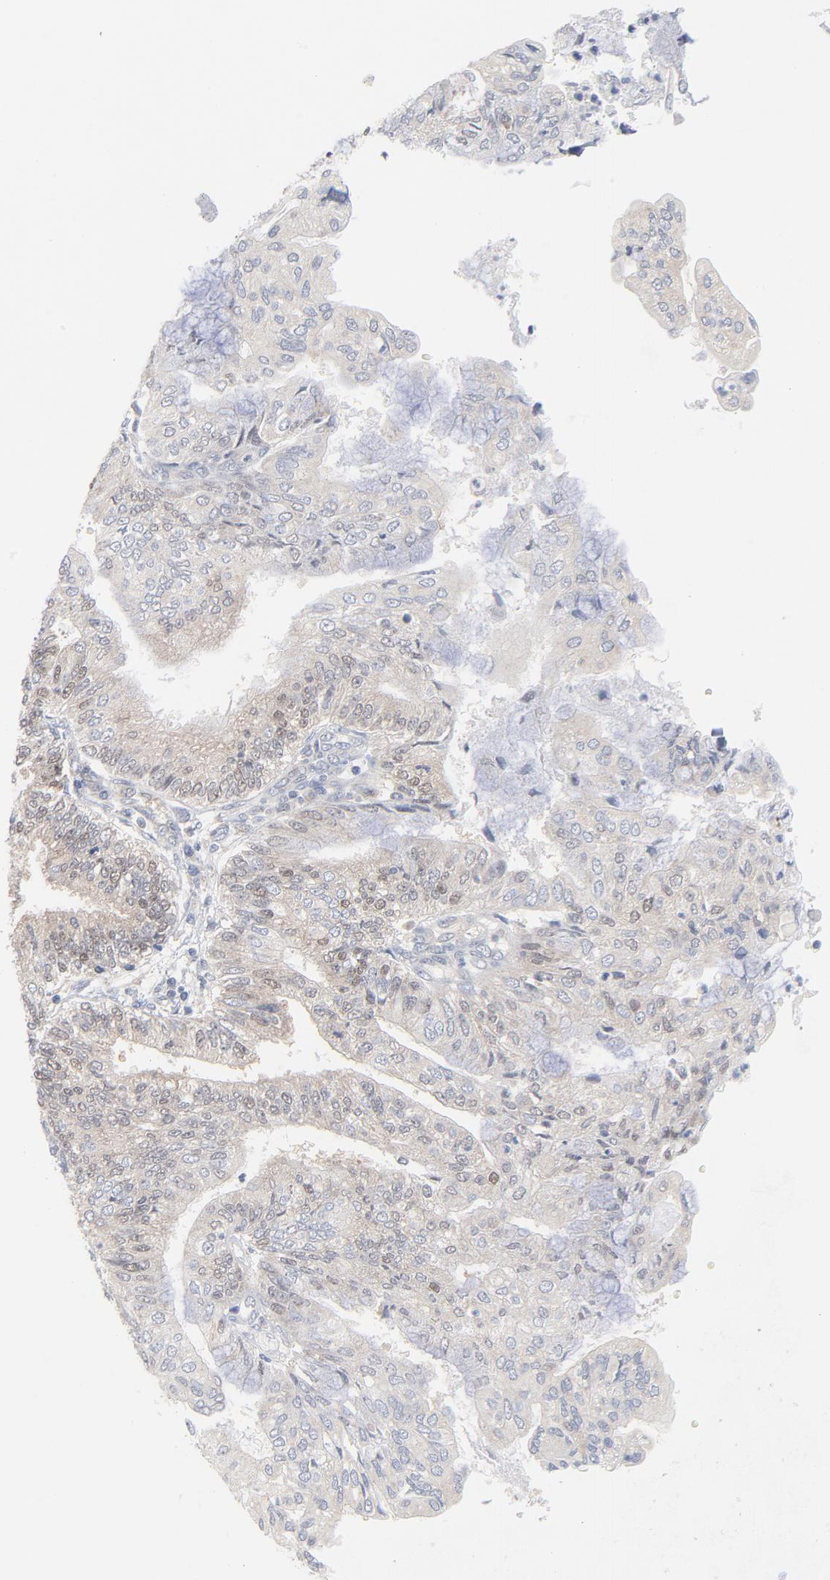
{"staining": {"intensity": "negative", "quantity": "none", "location": "none"}, "tissue": "endometrial cancer", "cell_type": "Tumor cells", "image_type": "cancer", "snomed": [{"axis": "morphology", "description": "Adenocarcinoma, NOS"}, {"axis": "topography", "description": "Endometrium"}], "caption": "Endometrial cancer (adenocarcinoma) stained for a protein using immunohistochemistry shows no staining tumor cells.", "gene": "UBL4A", "patient": {"sex": "female", "age": 59}}